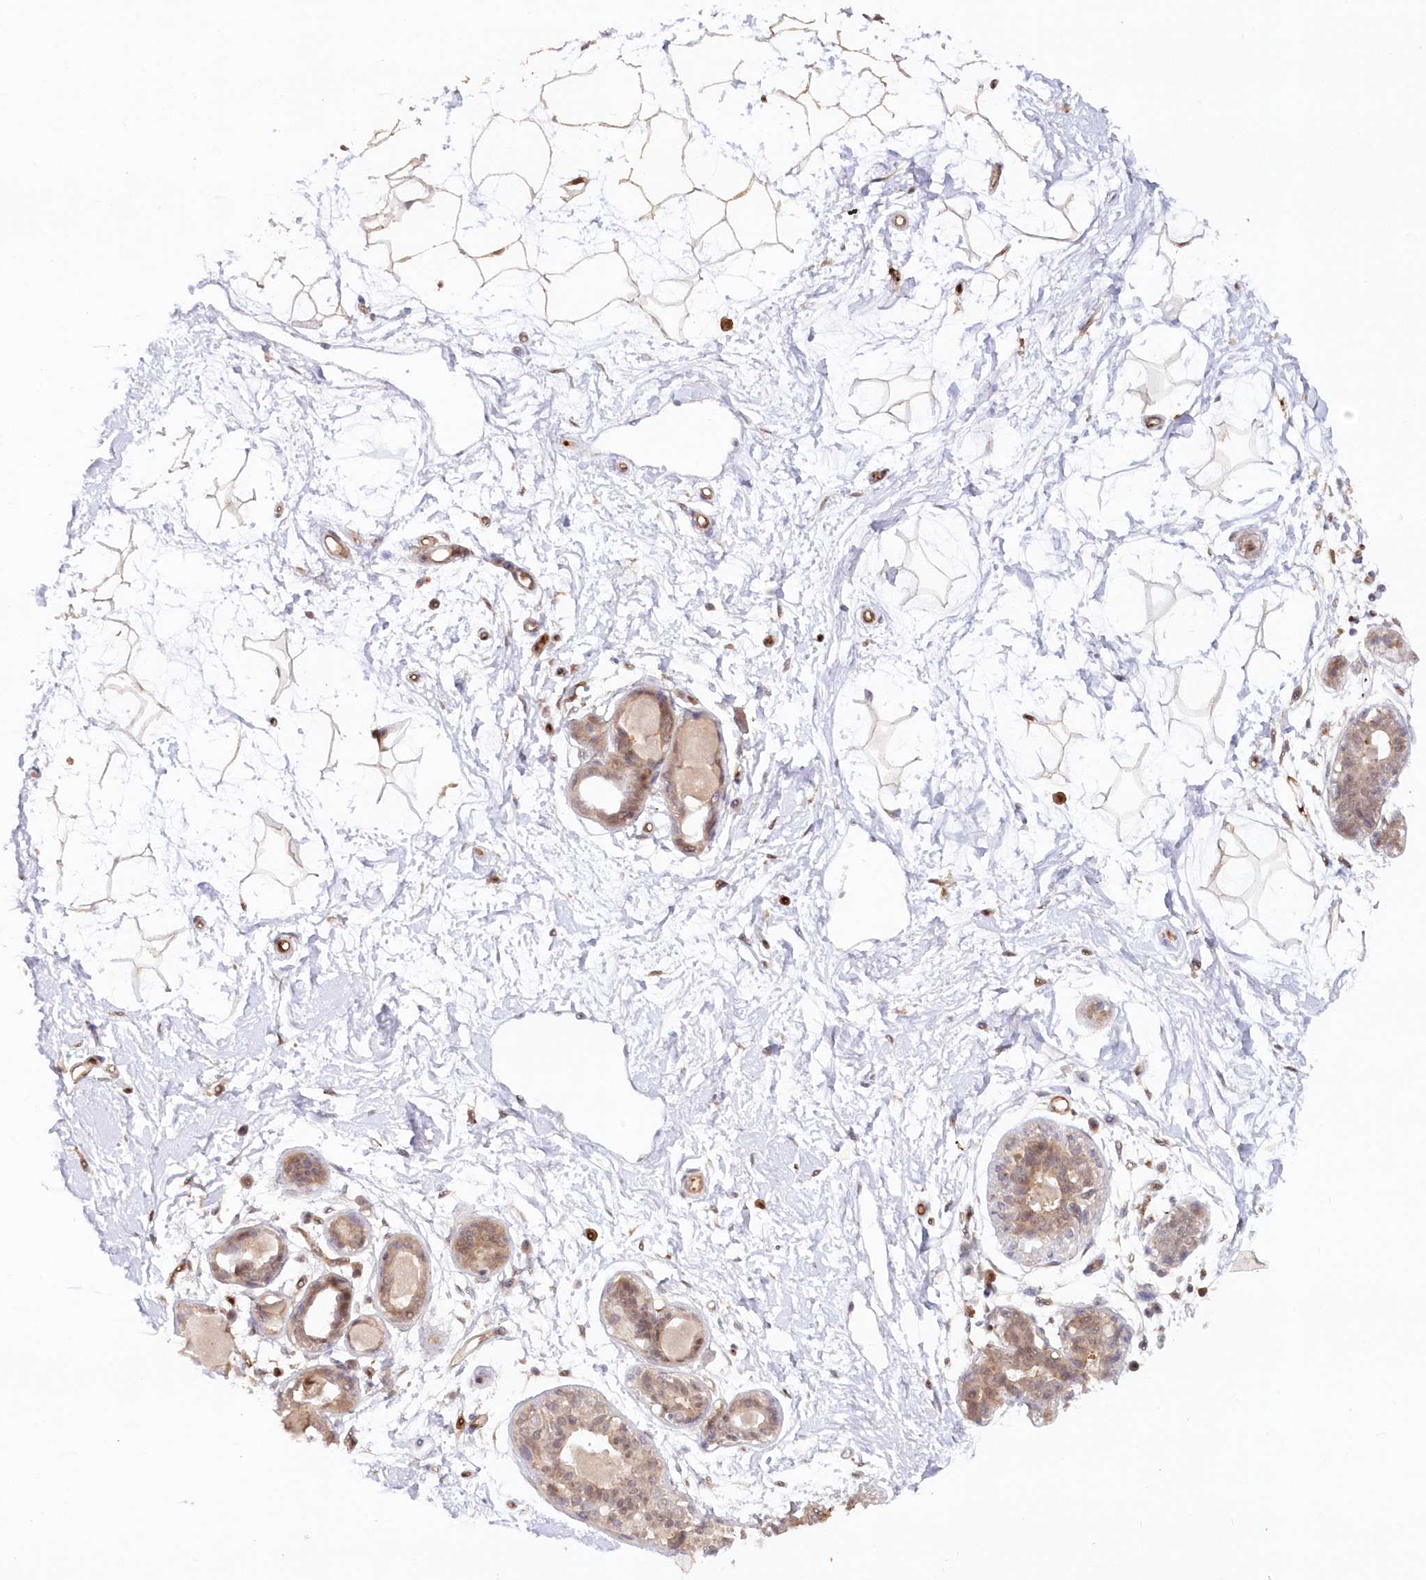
{"staining": {"intensity": "moderate", "quantity": "<25%", "location": "cytoplasmic/membranous"}, "tissue": "breast", "cell_type": "Adipocytes", "image_type": "normal", "snomed": [{"axis": "morphology", "description": "Normal tissue, NOS"}, {"axis": "topography", "description": "Breast"}], "caption": "The photomicrograph exhibits a brown stain indicating the presence of a protein in the cytoplasmic/membranous of adipocytes in breast. The protein of interest is stained brown, and the nuclei are stained in blue (DAB IHC with brightfield microscopy, high magnification).", "gene": "GBE1", "patient": {"sex": "female", "age": 45}}